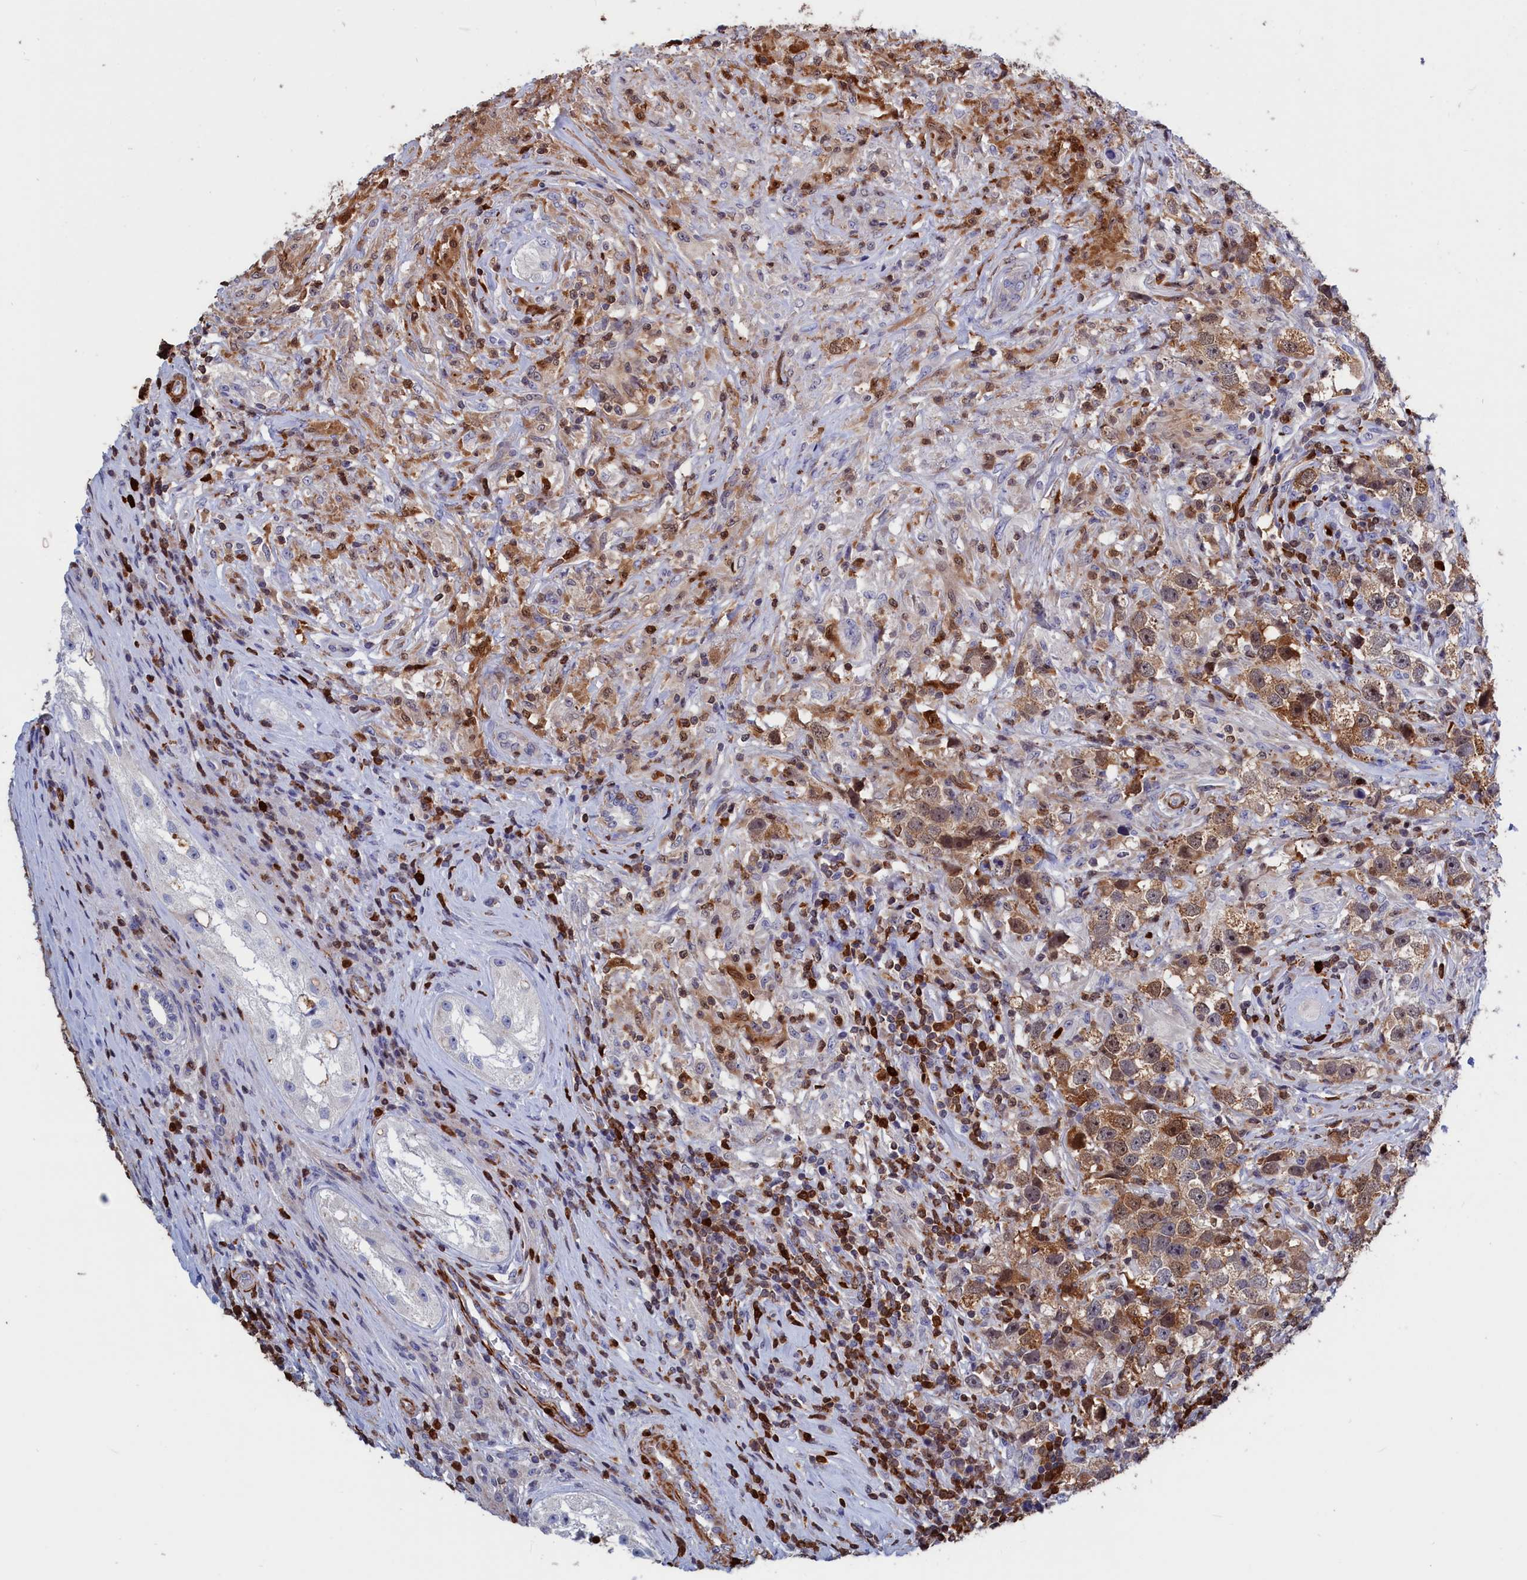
{"staining": {"intensity": "moderate", "quantity": ">75%", "location": "cytoplasmic/membranous,nuclear"}, "tissue": "testis cancer", "cell_type": "Tumor cells", "image_type": "cancer", "snomed": [{"axis": "morphology", "description": "Seminoma, NOS"}, {"axis": "topography", "description": "Testis"}], "caption": "Immunohistochemistry (IHC) photomicrograph of testis cancer stained for a protein (brown), which exhibits medium levels of moderate cytoplasmic/membranous and nuclear staining in approximately >75% of tumor cells.", "gene": "CRIP1", "patient": {"sex": "male", "age": 49}}